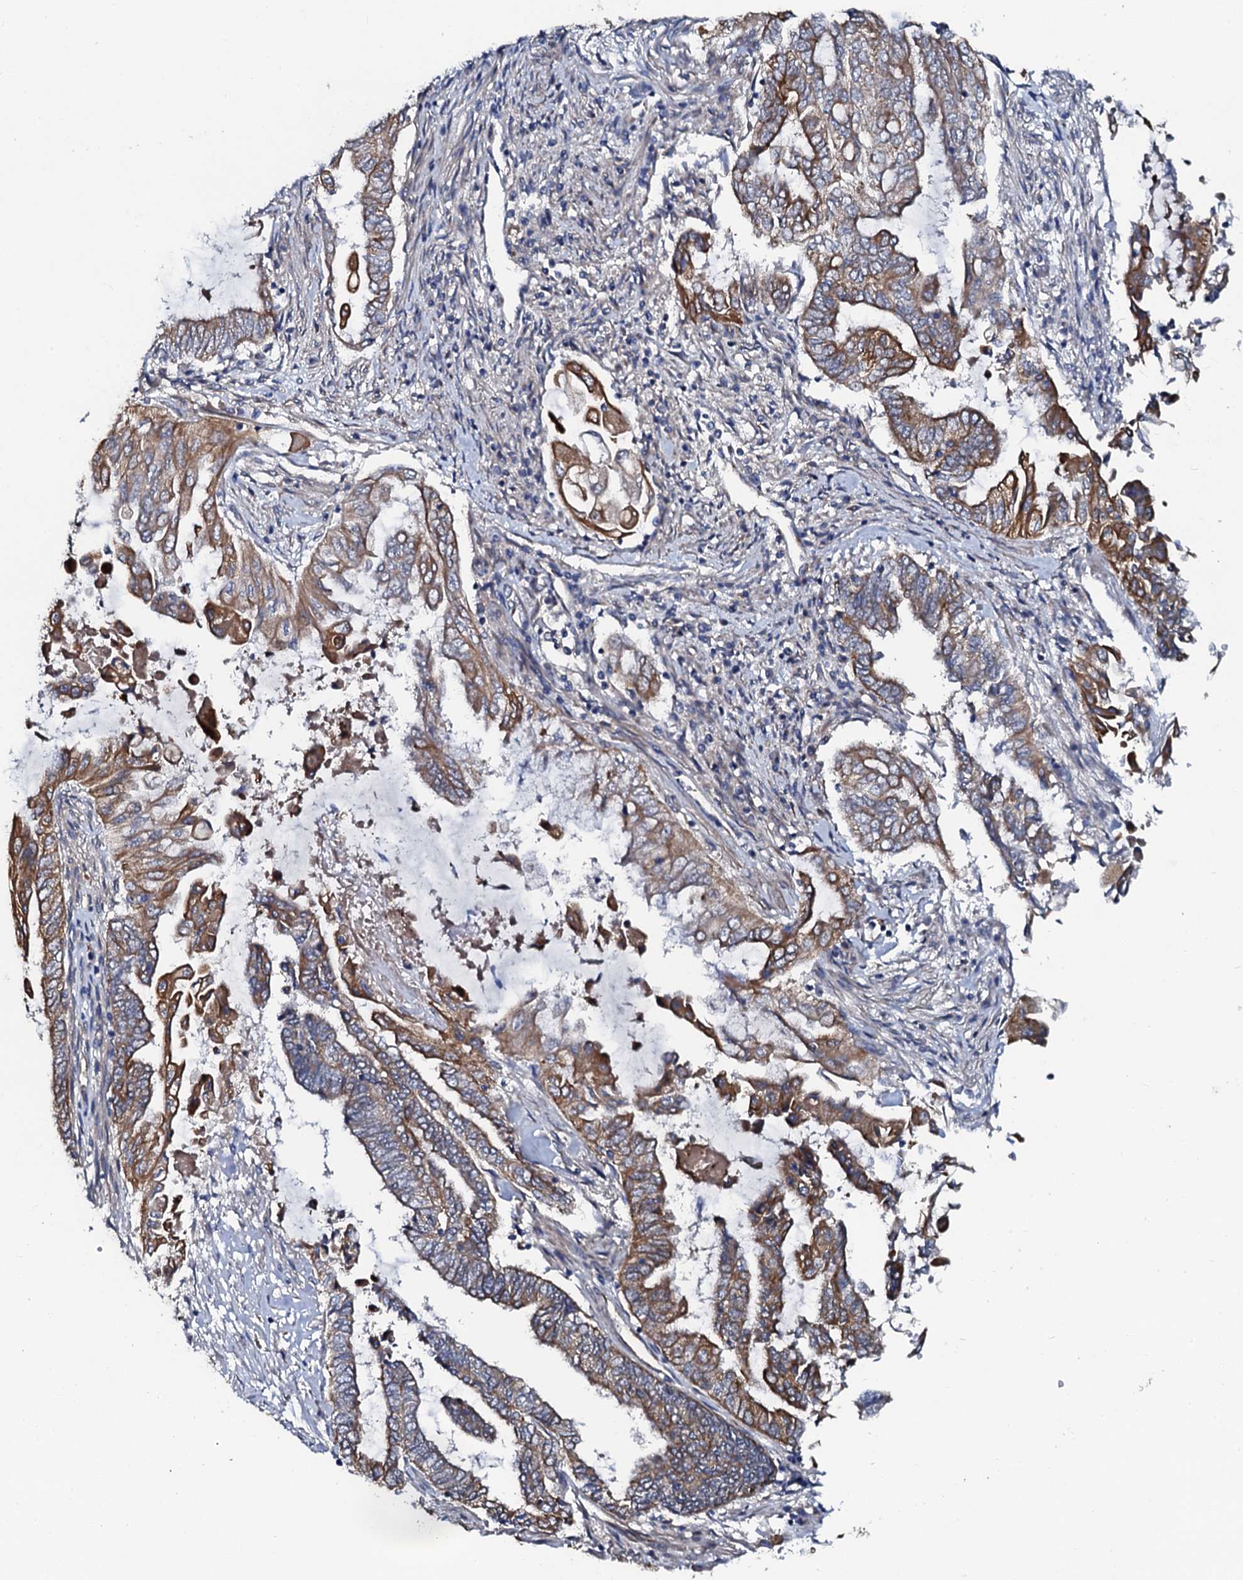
{"staining": {"intensity": "moderate", "quantity": "25%-75%", "location": "cytoplasmic/membranous"}, "tissue": "endometrial cancer", "cell_type": "Tumor cells", "image_type": "cancer", "snomed": [{"axis": "morphology", "description": "Adenocarcinoma, NOS"}, {"axis": "topography", "description": "Uterus"}, {"axis": "topography", "description": "Endometrium"}], "caption": "Endometrial cancer stained with a brown dye reveals moderate cytoplasmic/membranous positive positivity in about 25%-75% of tumor cells.", "gene": "GLCE", "patient": {"sex": "female", "age": 70}}